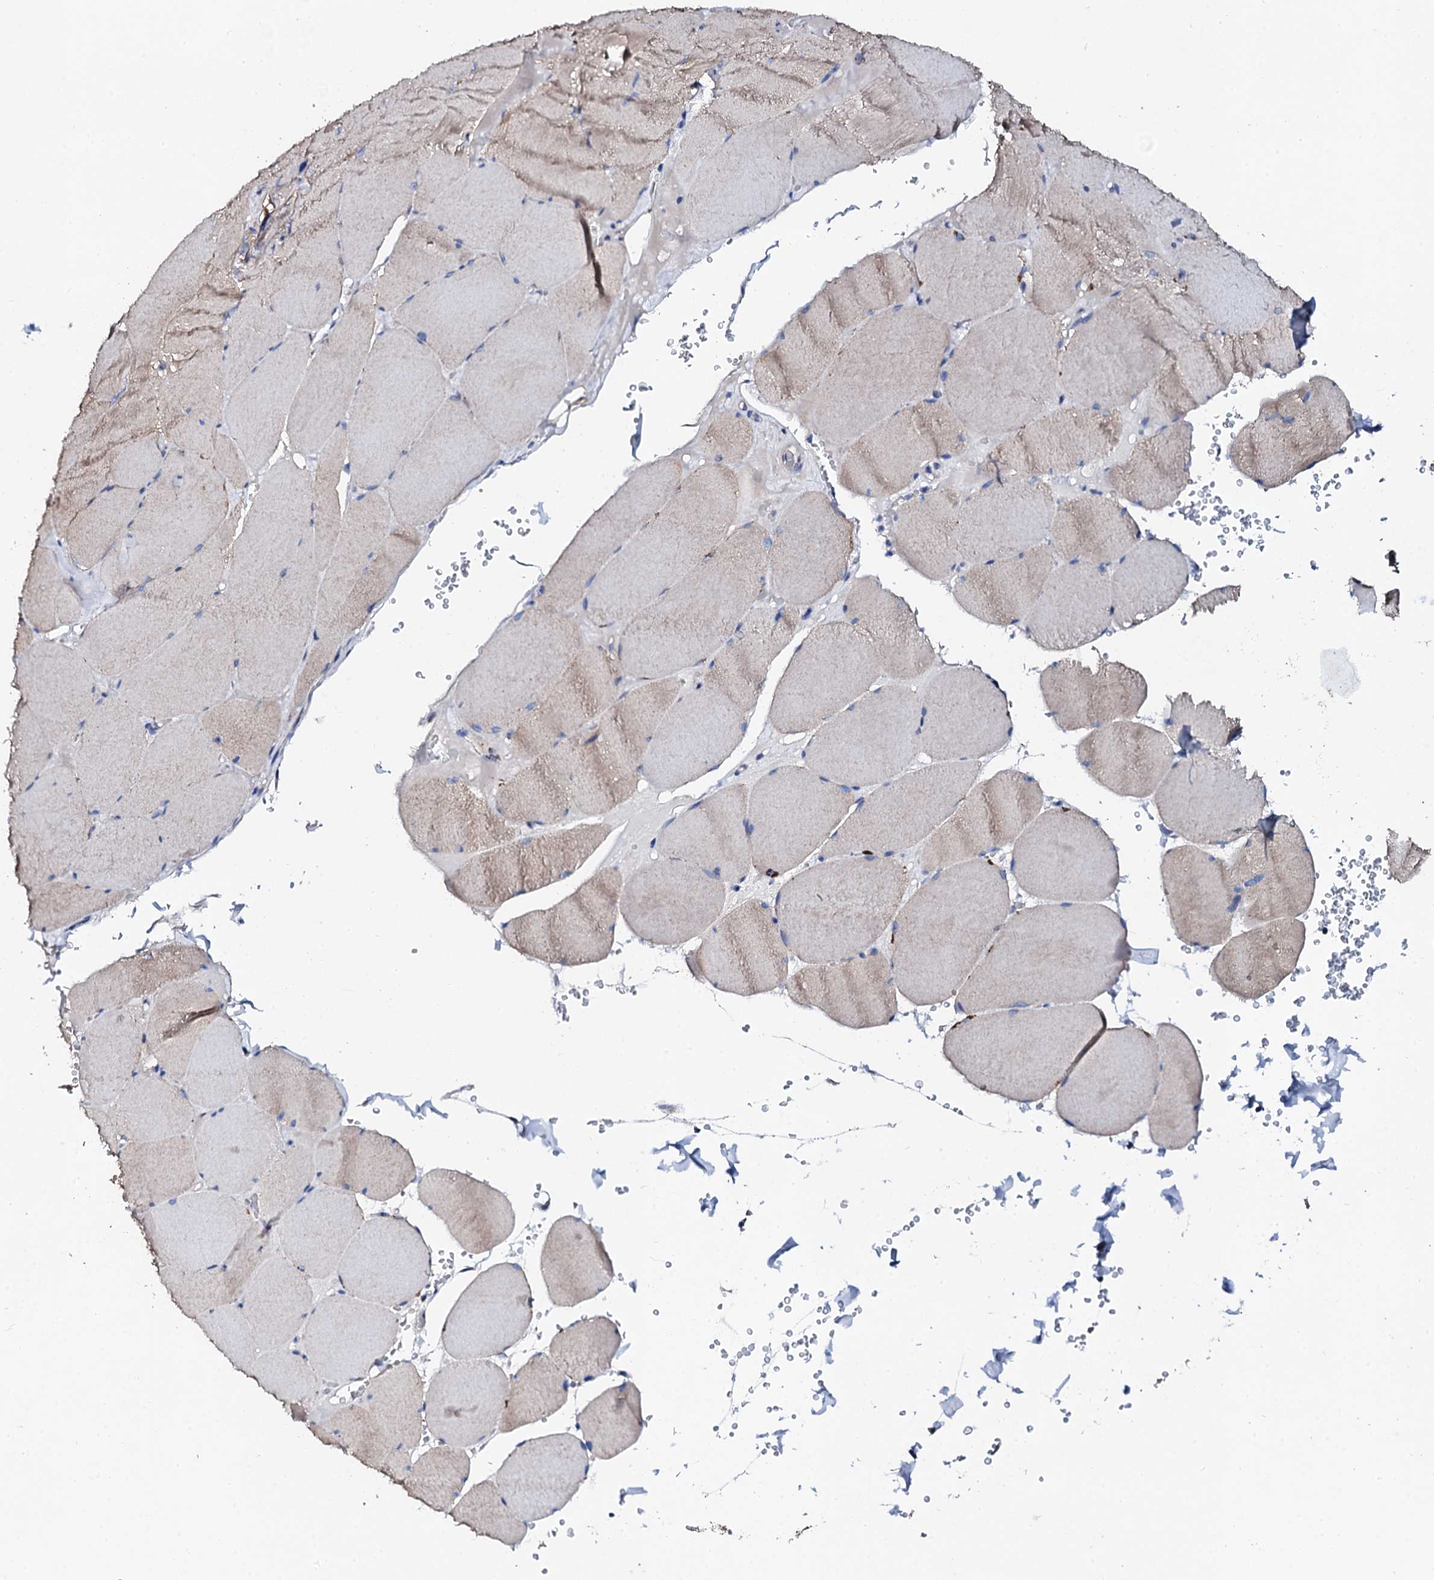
{"staining": {"intensity": "weak", "quantity": "<25%", "location": "cytoplasmic/membranous"}, "tissue": "skeletal muscle", "cell_type": "Myocytes", "image_type": "normal", "snomed": [{"axis": "morphology", "description": "Normal tissue, NOS"}, {"axis": "topography", "description": "Skeletal muscle"}, {"axis": "topography", "description": "Head-Neck"}], "caption": "IHC of normal skeletal muscle shows no positivity in myocytes. (DAB IHC with hematoxylin counter stain).", "gene": "KLHL32", "patient": {"sex": "male", "age": 66}}